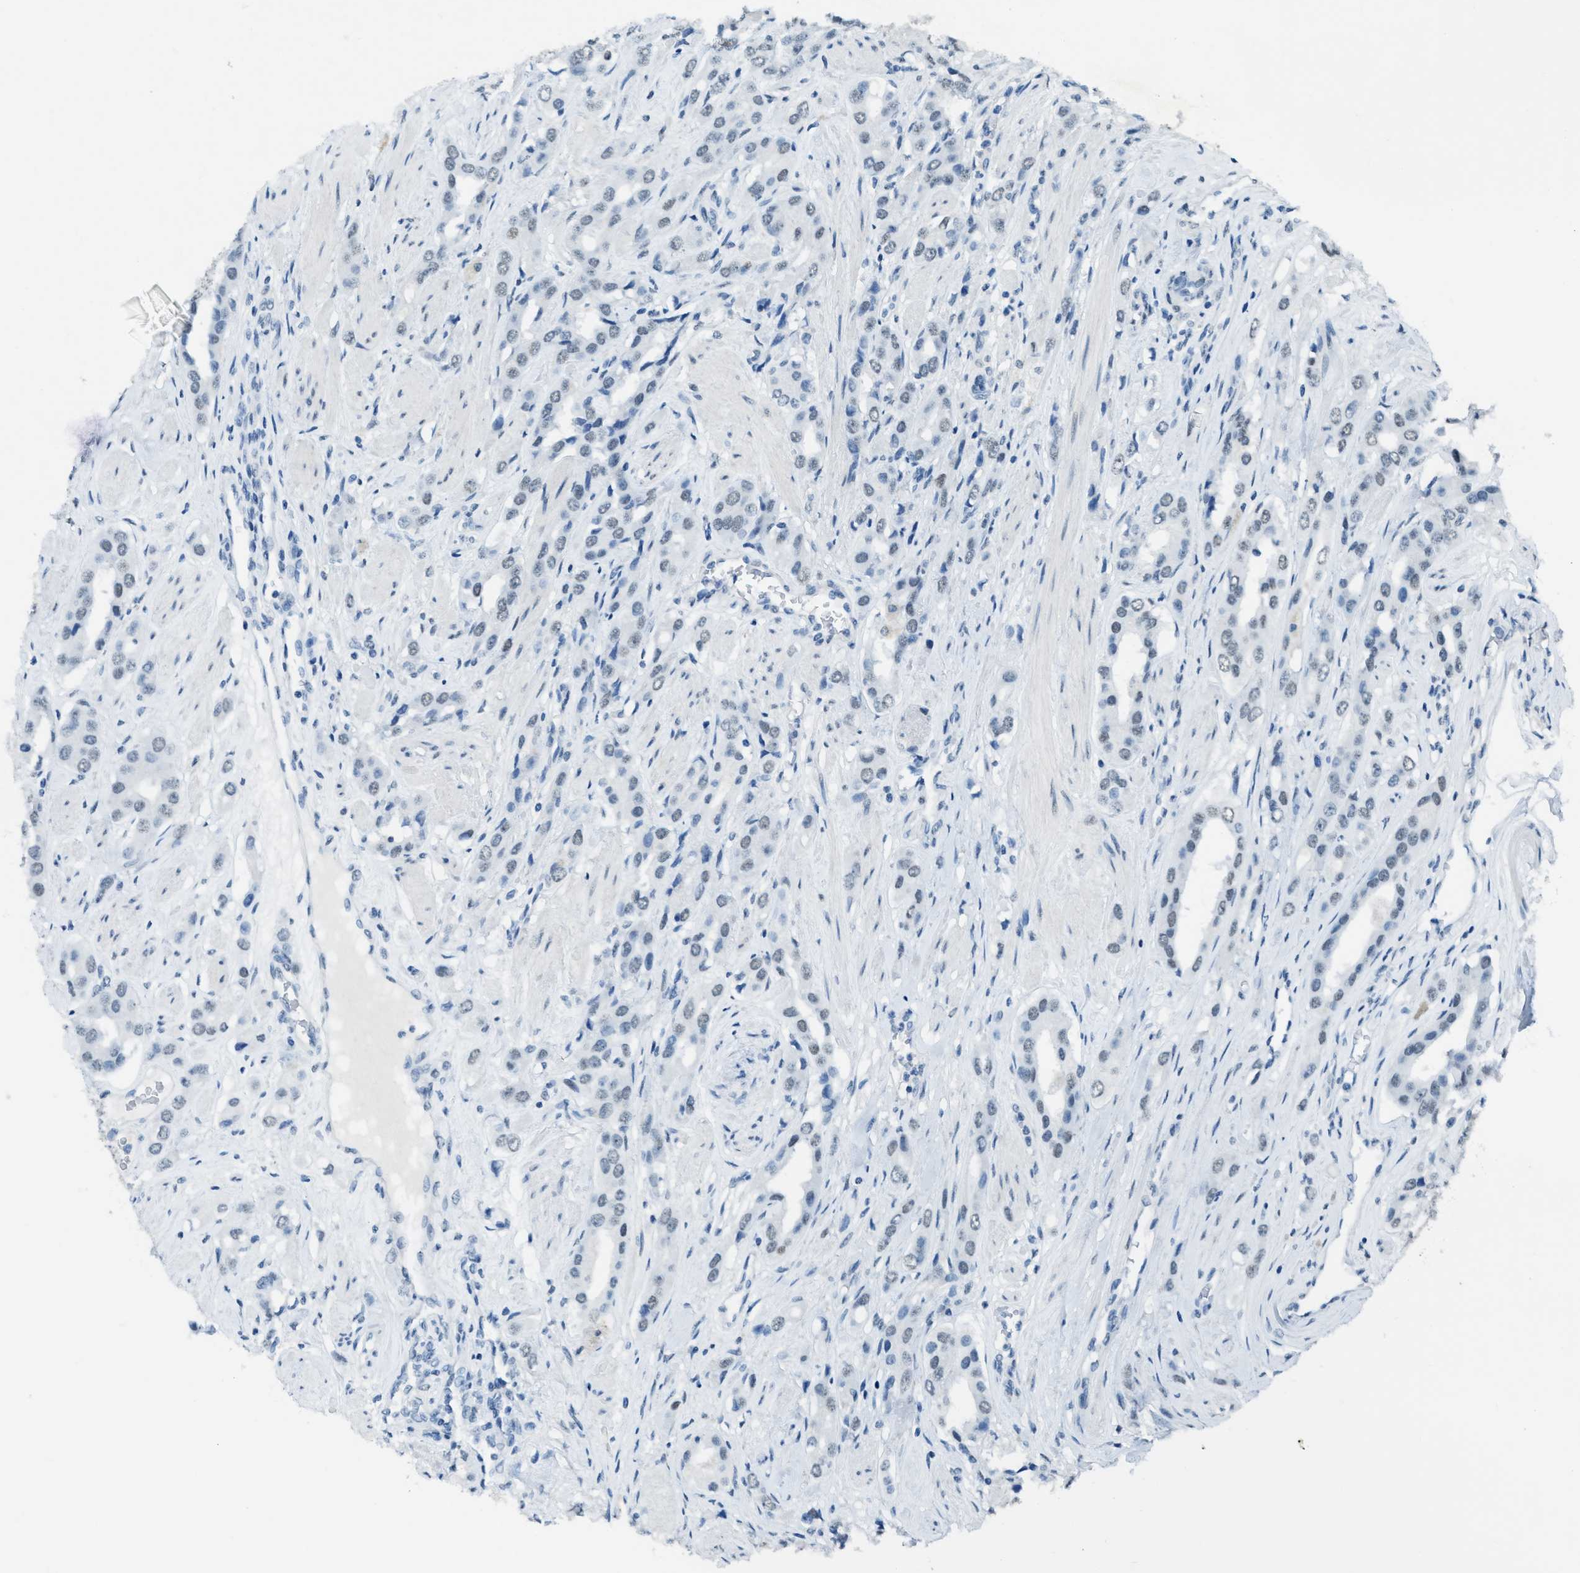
{"staining": {"intensity": "weak", "quantity": "<25%", "location": "nuclear"}, "tissue": "prostate cancer", "cell_type": "Tumor cells", "image_type": "cancer", "snomed": [{"axis": "morphology", "description": "Adenocarcinoma, High grade"}, {"axis": "topography", "description": "Prostate"}], "caption": "High power microscopy histopathology image of an immunohistochemistry image of prostate adenocarcinoma (high-grade), revealing no significant positivity in tumor cells.", "gene": "TTC13", "patient": {"sex": "male", "age": 52}}